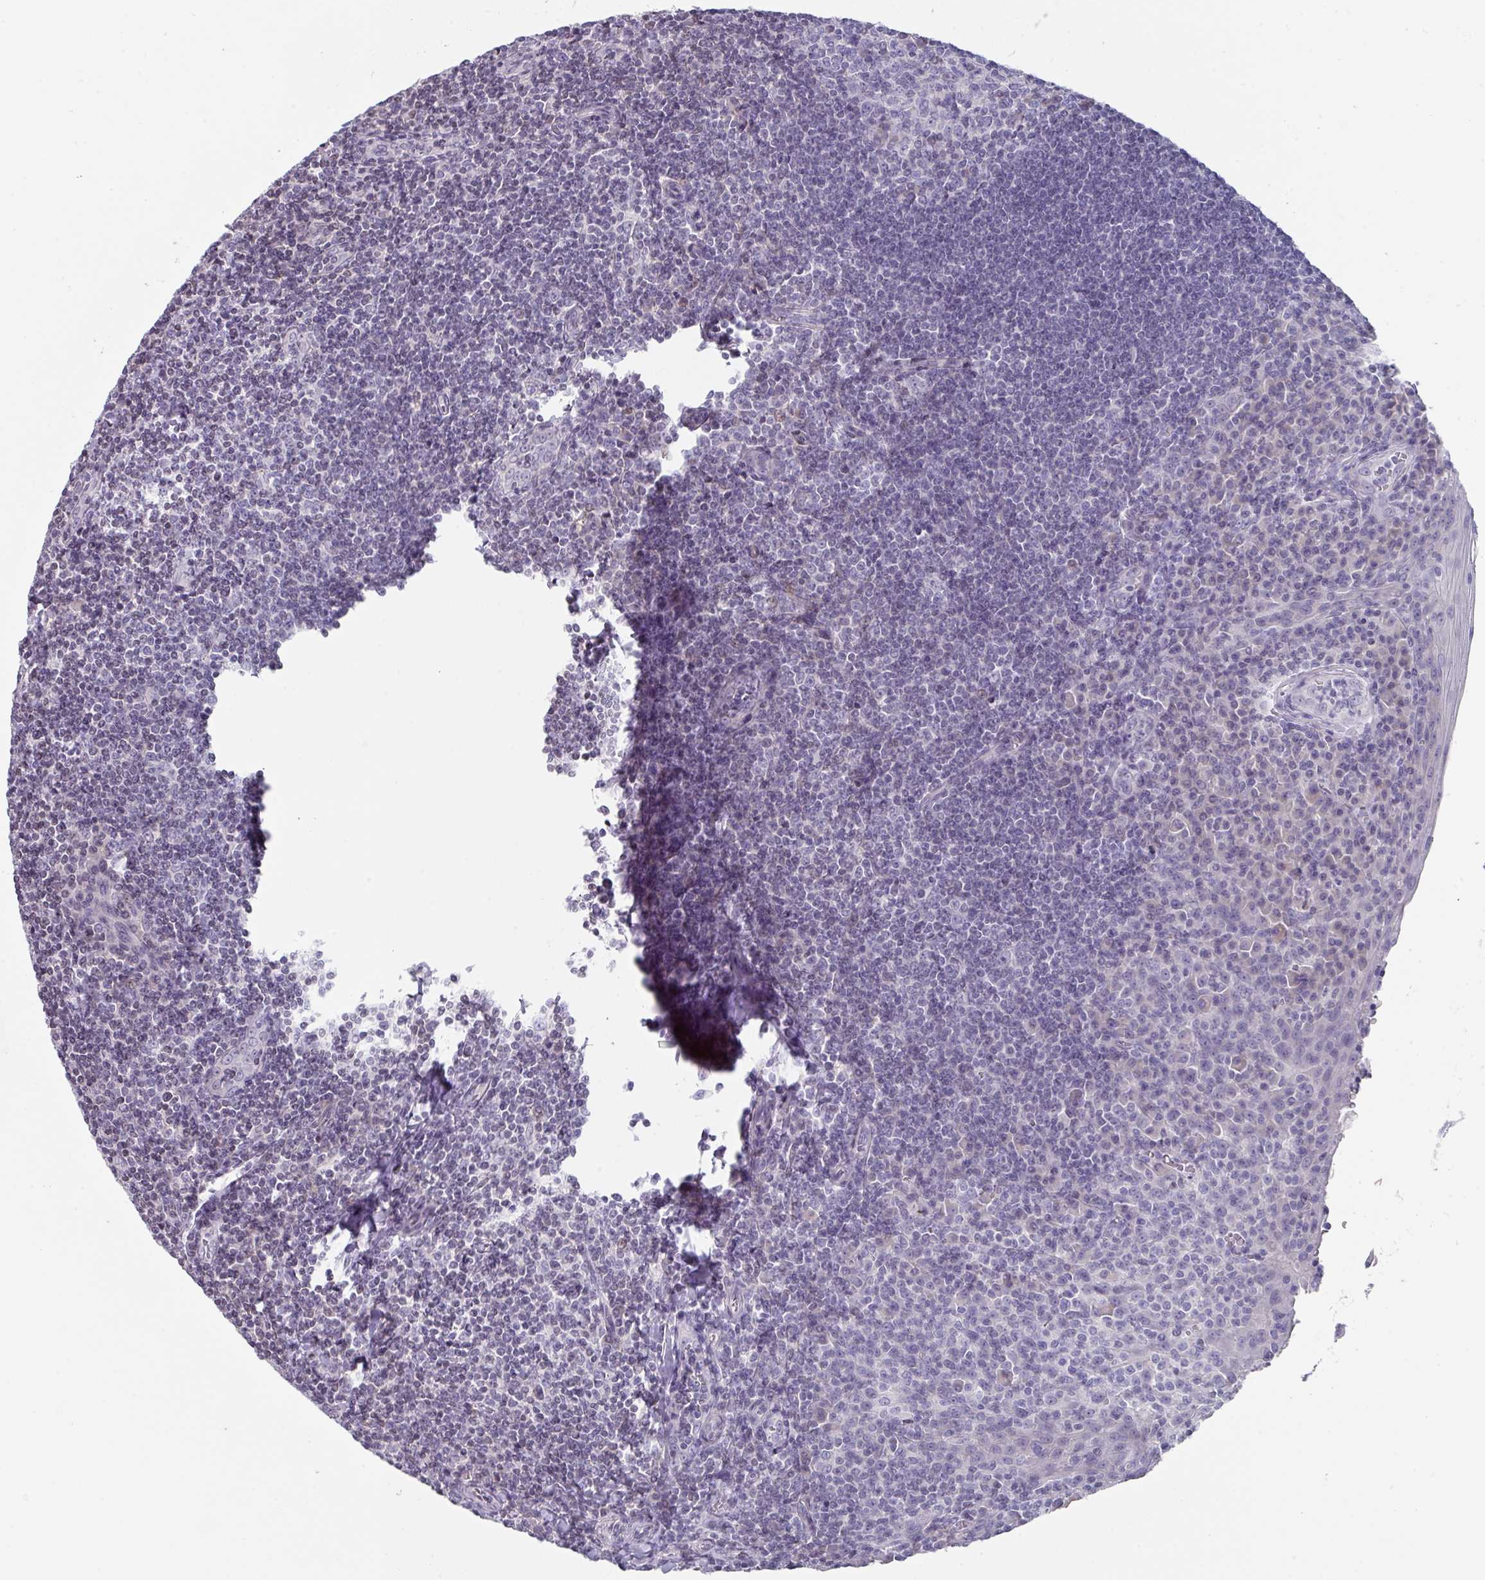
{"staining": {"intensity": "negative", "quantity": "none", "location": "none"}, "tissue": "tonsil", "cell_type": "Germinal center cells", "image_type": "normal", "snomed": [{"axis": "morphology", "description": "Normal tissue, NOS"}, {"axis": "topography", "description": "Tonsil"}], "caption": "DAB (3,3'-diaminobenzidine) immunohistochemical staining of benign tonsil exhibits no significant staining in germinal center cells. (DAB (3,3'-diaminobenzidine) immunohistochemistry (IHC) with hematoxylin counter stain).", "gene": "DEFB115", "patient": {"sex": "male", "age": 27}}